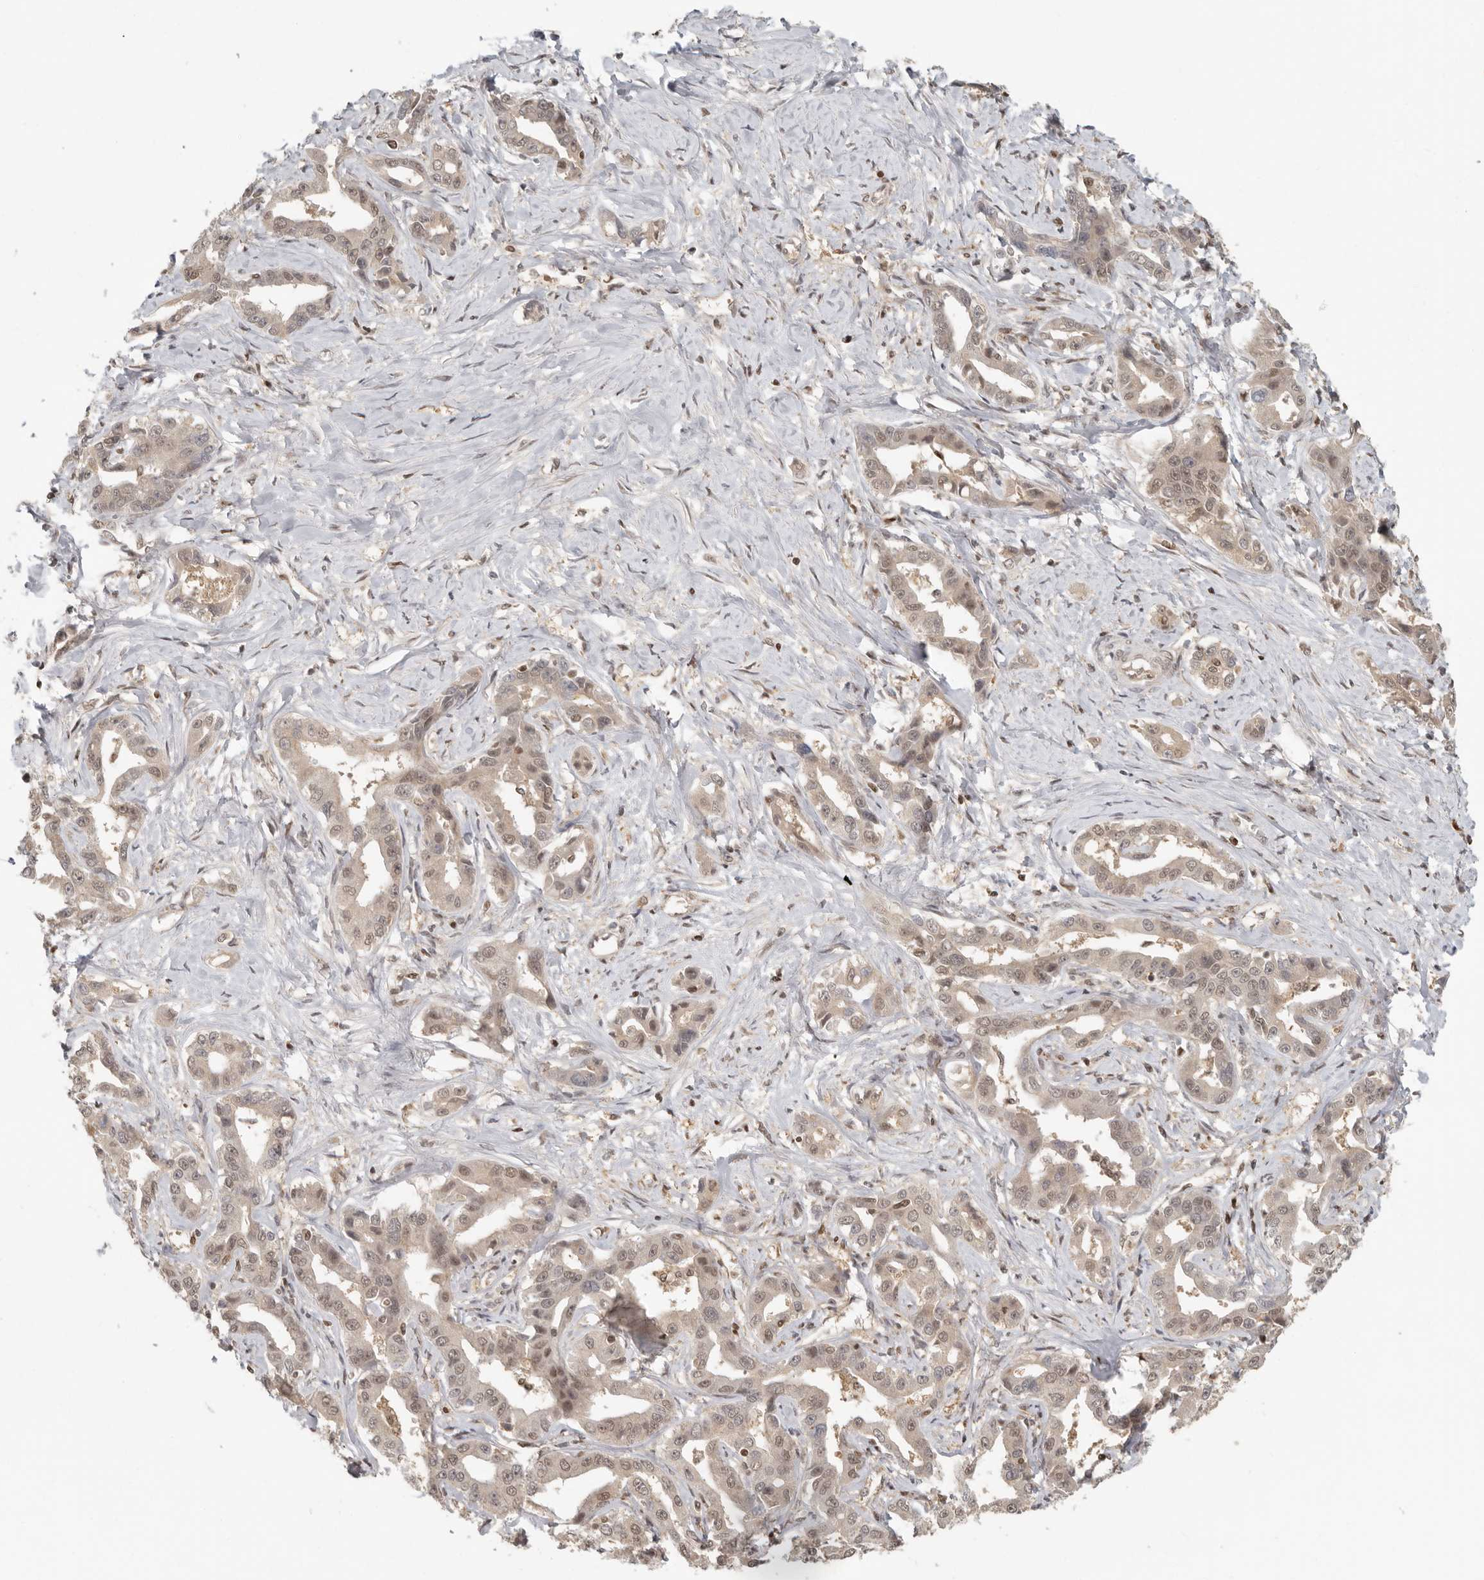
{"staining": {"intensity": "weak", "quantity": "25%-75%", "location": "nuclear"}, "tissue": "liver cancer", "cell_type": "Tumor cells", "image_type": "cancer", "snomed": [{"axis": "morphology", "description": "Cholangiocarcinoma"}, {"axis": "topography", "description": "Liver"}], "caption": "IHC (DAB) staining of liver cancer (cholangiocarcinoma) displays weak nuclear protein expression in approximately 25%-75% of tumor cells. (IHC, brightfield microscopy, high magnification).", "gene": "PSMA5", "patient": {"sex": "male", "age": 59}}